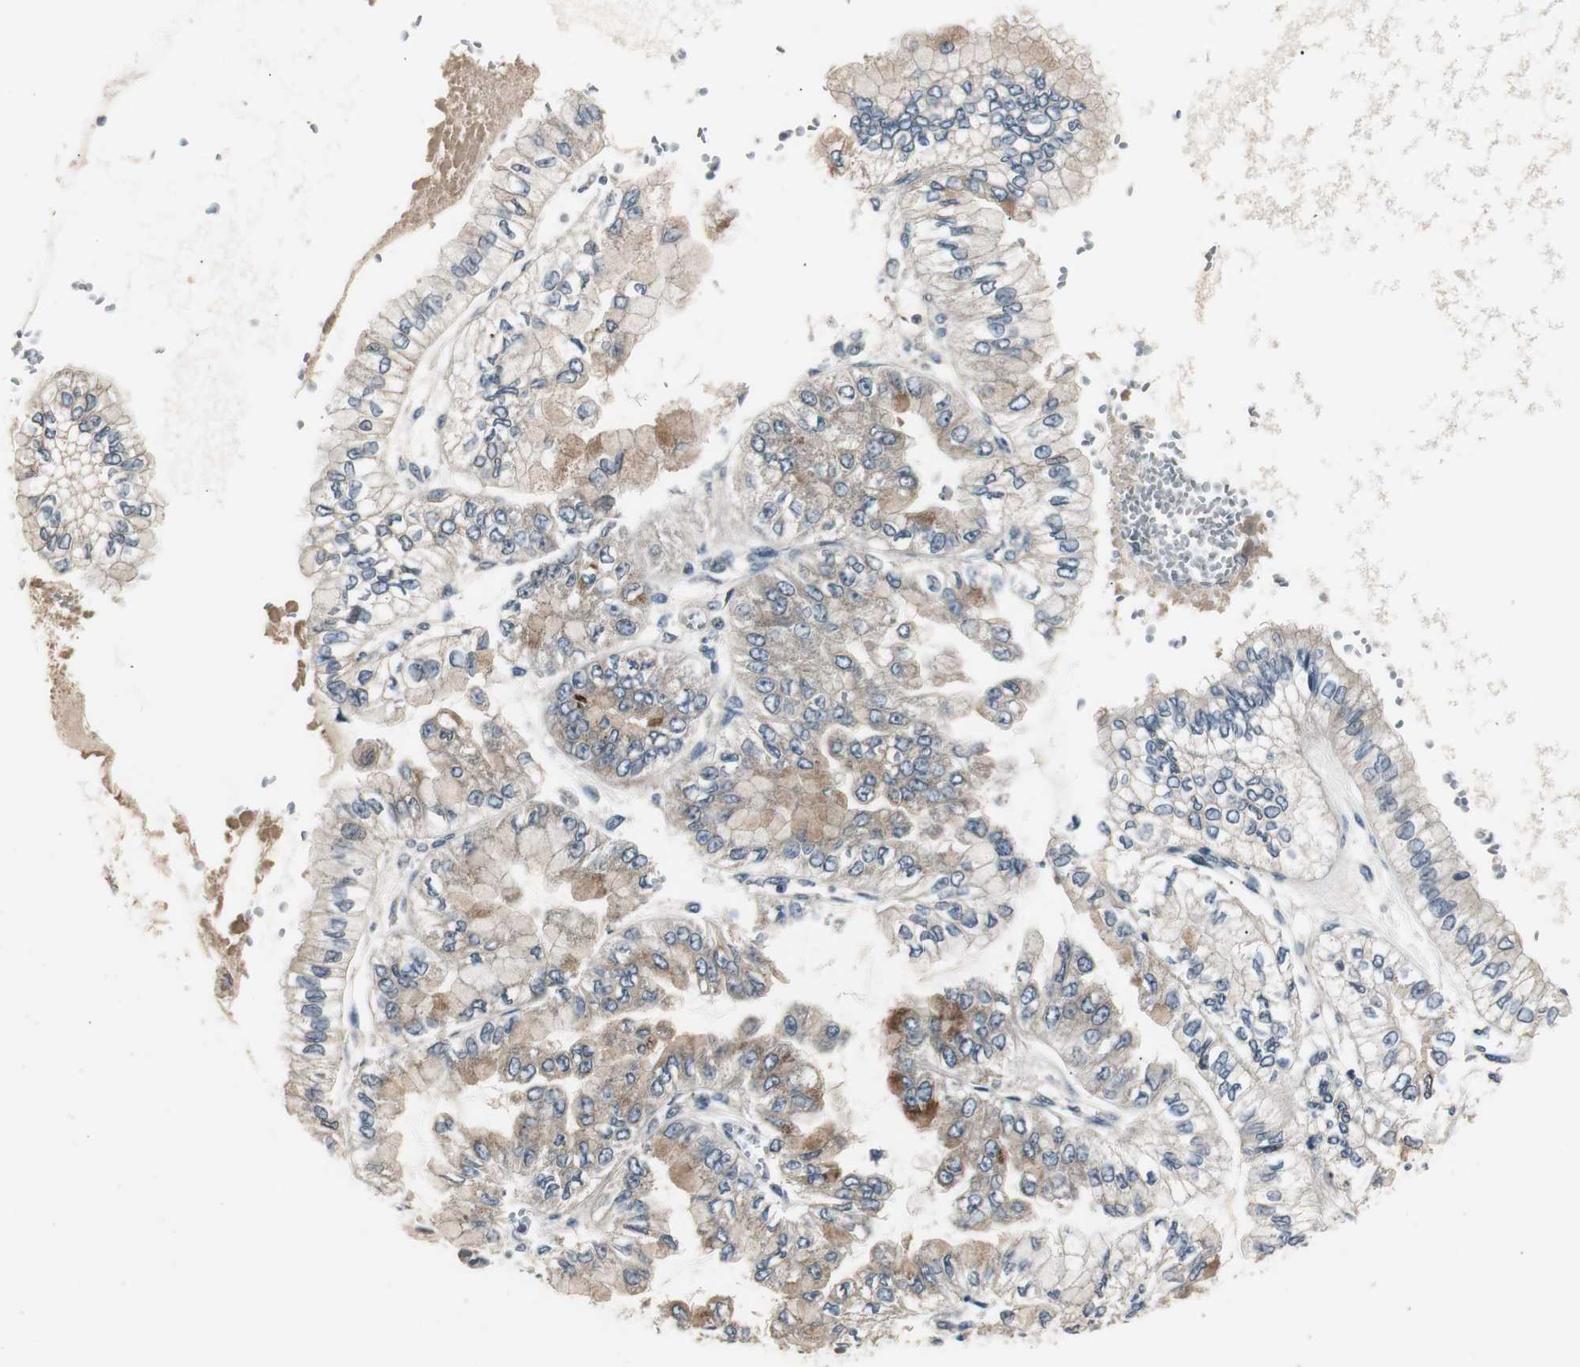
{"staining": {"intensity": "weak", "quantity": ">75%", "location": "cytoplasmic/membranous"}, "tissue": "liver cancer", "cell_type": "Tumor cells", "image_type": "cancer", "snomed": [{"axis": "morphology", "description": "Cholangiocarcinoma"}, {"axis": "topography", "description": "Liver"}], "caption": "A histopathology image of human liver cancer stained for a protein reveals weak cytoplasmic/membranous brown staining in tumor cells.", "gene": "ZMPSTE24", "patient": {"sex": "female", "age": 79}}